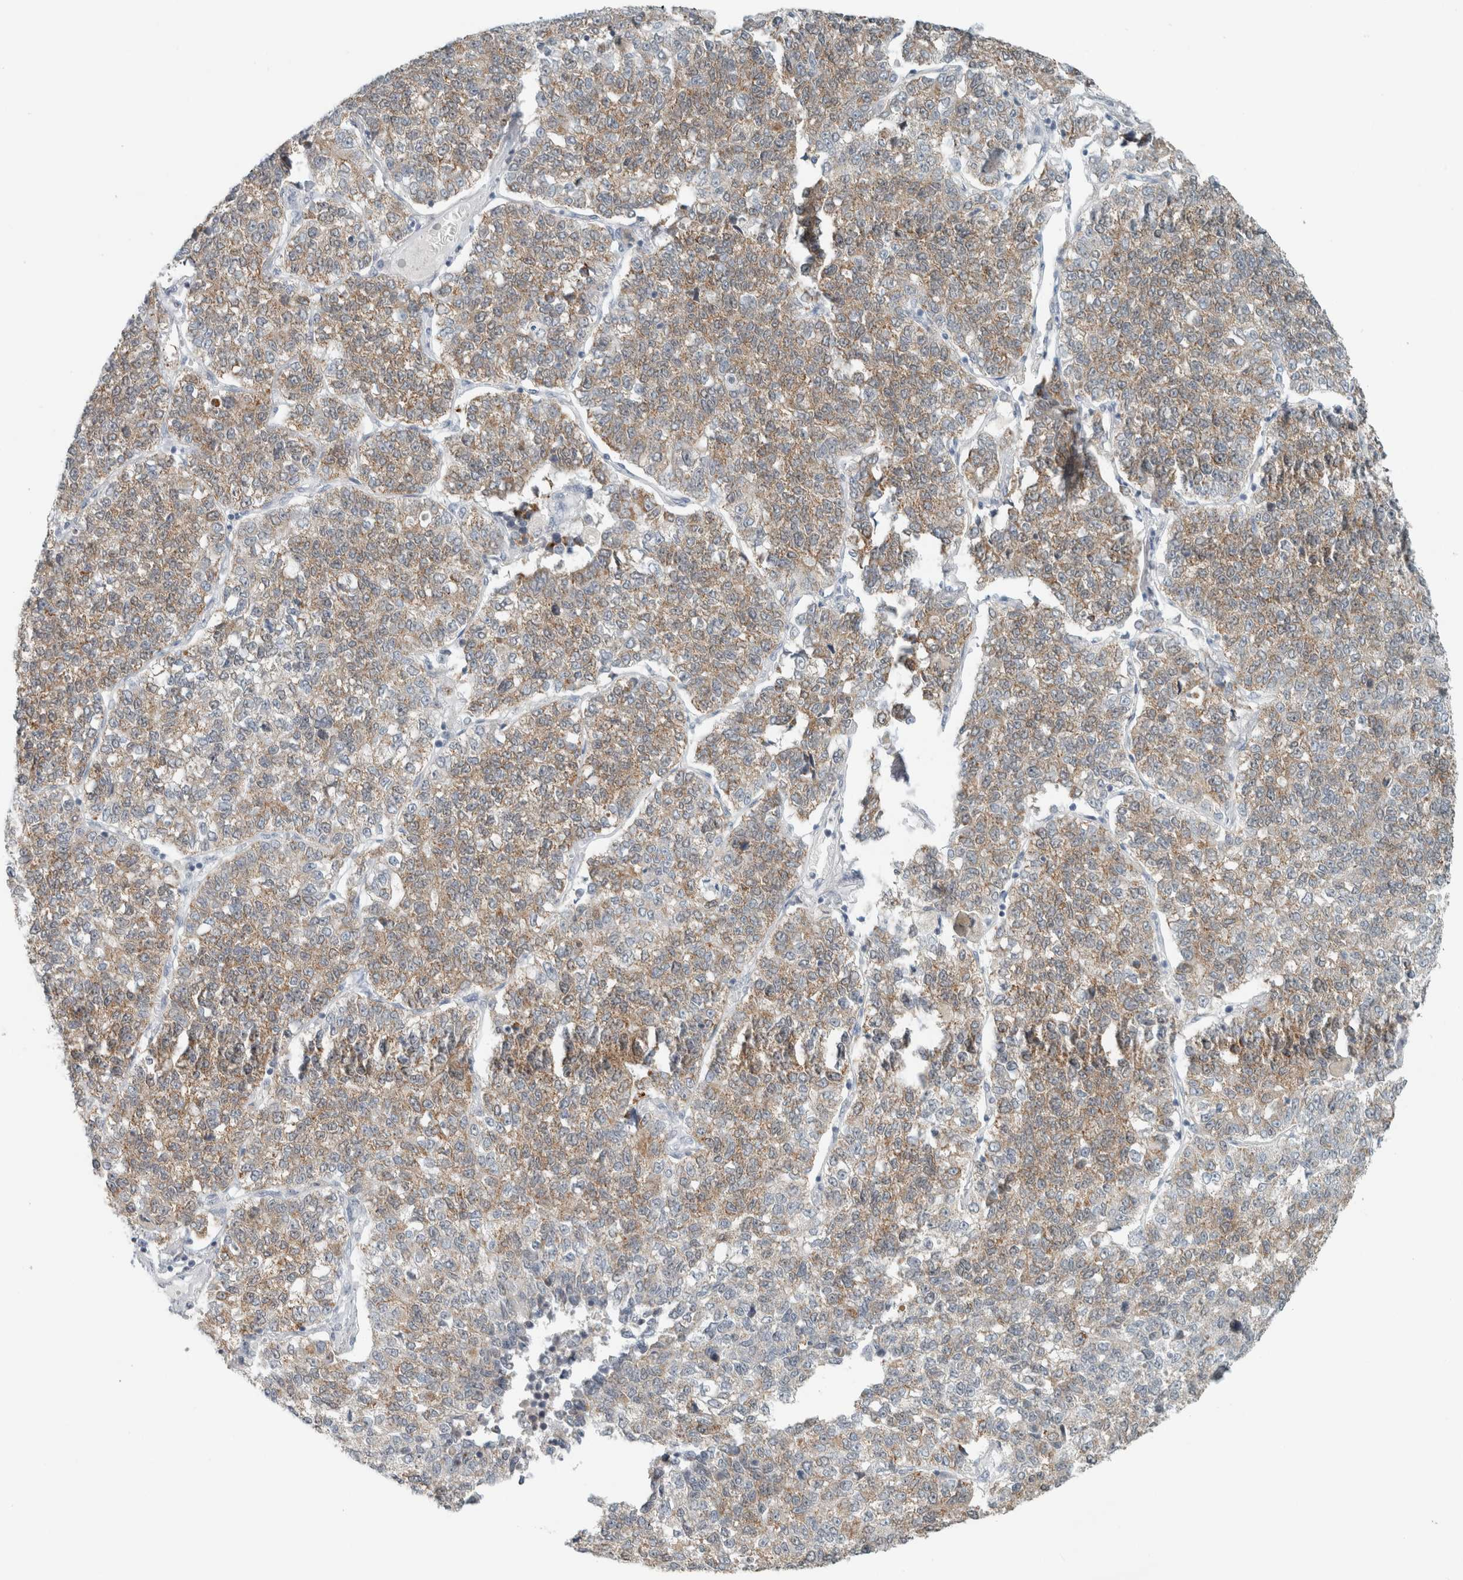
{"staining": {"intensity": "weak", "quantity": ">75%", "location": "cytoplasmic/membranous"}, "tissue": "lung cancer", "cell_type": "Tumor cells", "image_type": "cancer", "snomed": [{"axis": "morphology", "description": "Adenocarcinoma, NOS"}, {"axis": "topography", "description": "Lung"}], "caption": "There is low levels of weak cytoplasmic/membranous expression in tumor cells of lung adenocarcinoma, as demonstrated by immunohistochemical staining (brown color).", "gene": "TRIT1", "patient": {"sex": "male", "age": 49}}